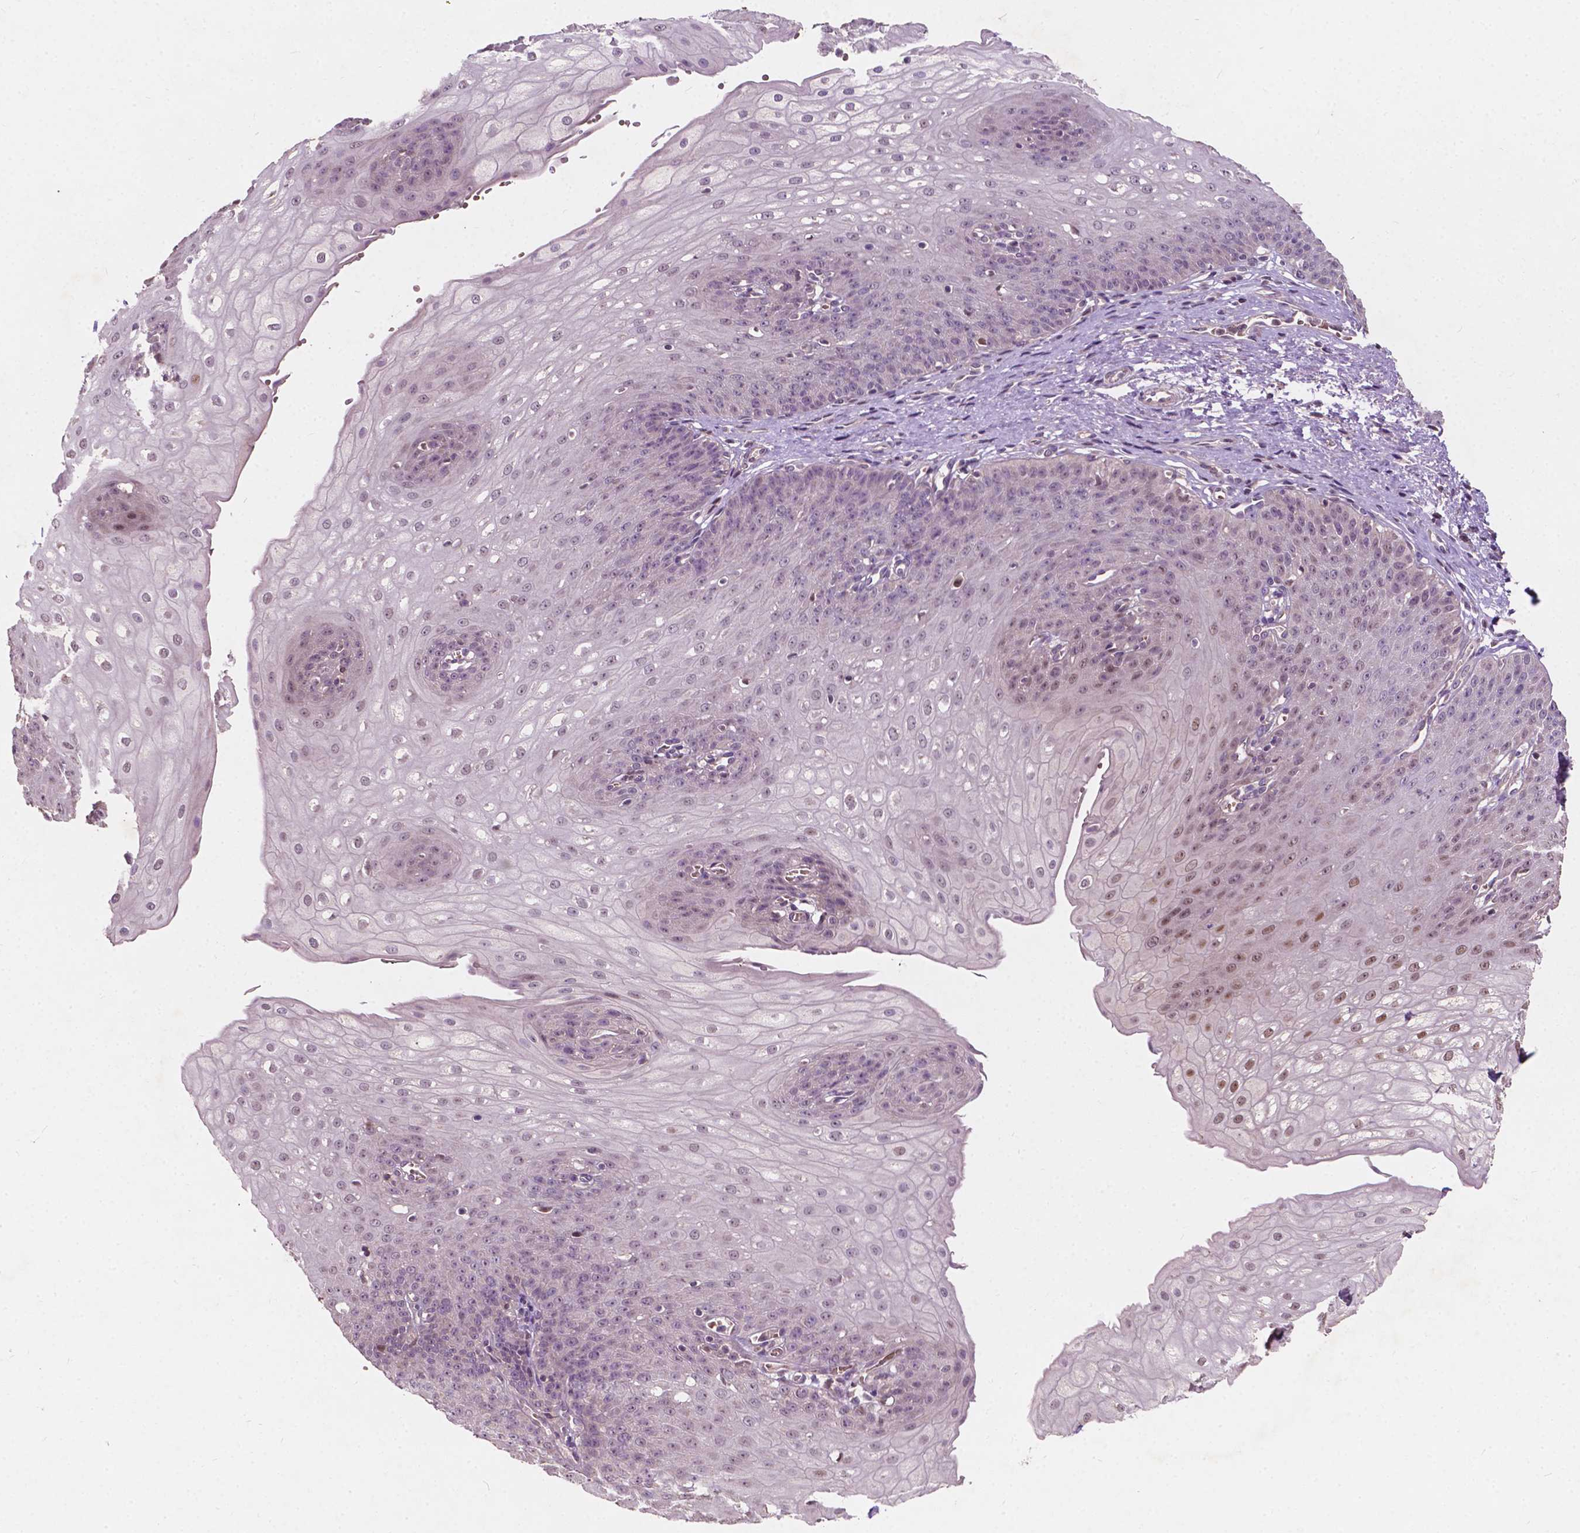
{"staining": {"intensity": "moderate", "quantity": "<25%", "location": "nuclear"}, "tissue": "esophagus", "cell_type": "Squamous epithelial cells", "image_type": "normal", "snomed": [{"axis": "morphology", "description": "Normal tissue, NOS"}, {"axis": "topography", "description": "Esophagus"}], "caption": "Squamous epithelial cells demonstrate low levels of moderate nuclear expression in about <25% of cells in benign human esophagus.", "gene": "DUSP16", "patient": {"sex": "male", "age": 71}}